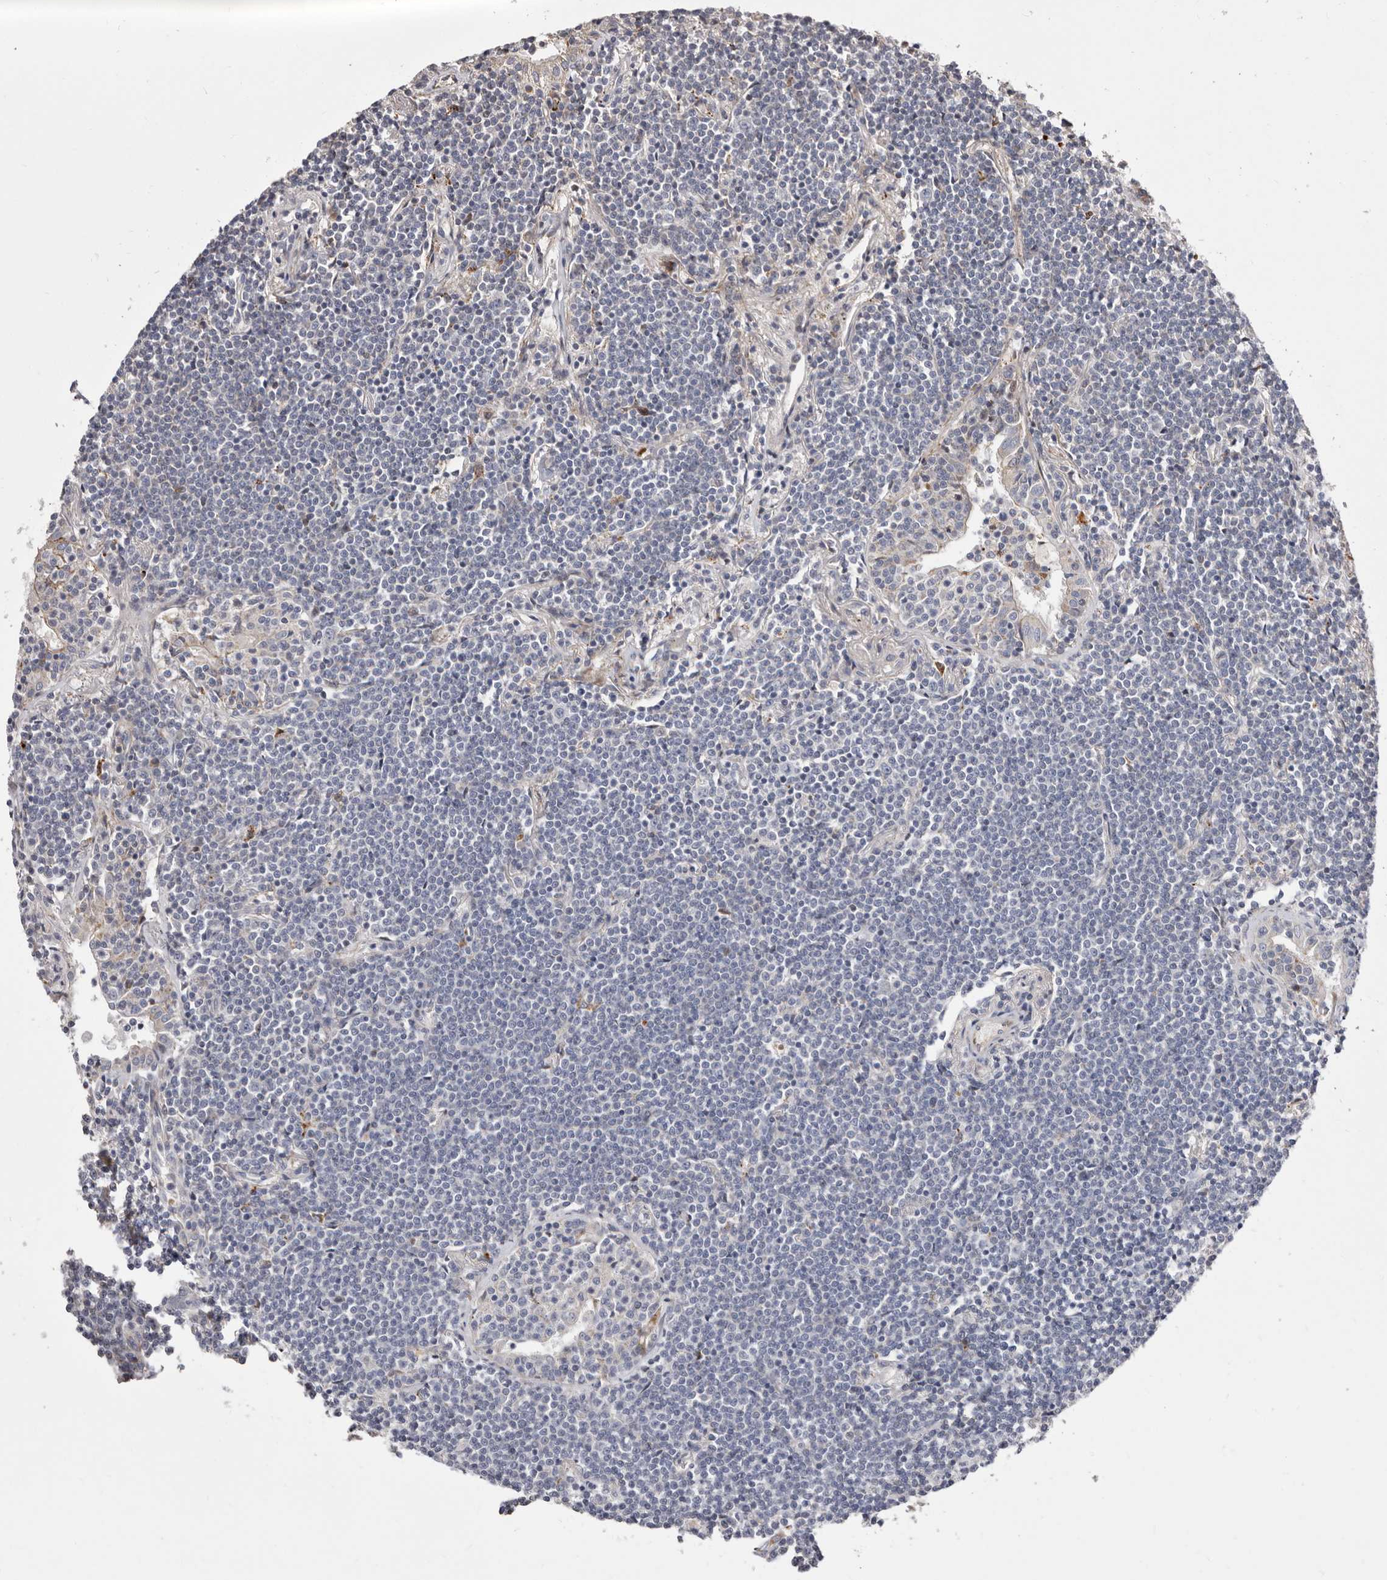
{"staining": {"intensity": "negative", "quantity": "none", "location": "none"}, "tissue": "lymphoma", "cell_type": "Tumor cells", "image_type": "cancer", "snomed": [{"axis": "morphology", "description": "Malignant lymphoma, non-Hodgkin's type, Low grade"}, {"axis": "topography", "description": "Lung"}], "caption": "Immunohistochemistry image of human malignant lymphoma, non-Hodgkin's type (low-grade) stained for a protein (brown), which exhibits no staining in tumor cells. Brightfield microscopy of IHC stained with DAB (brown) and hematoxylin (blue), captured at high magnification.", "gene": "NUBPL", "patient": {"sex": "female", "age": 71}}